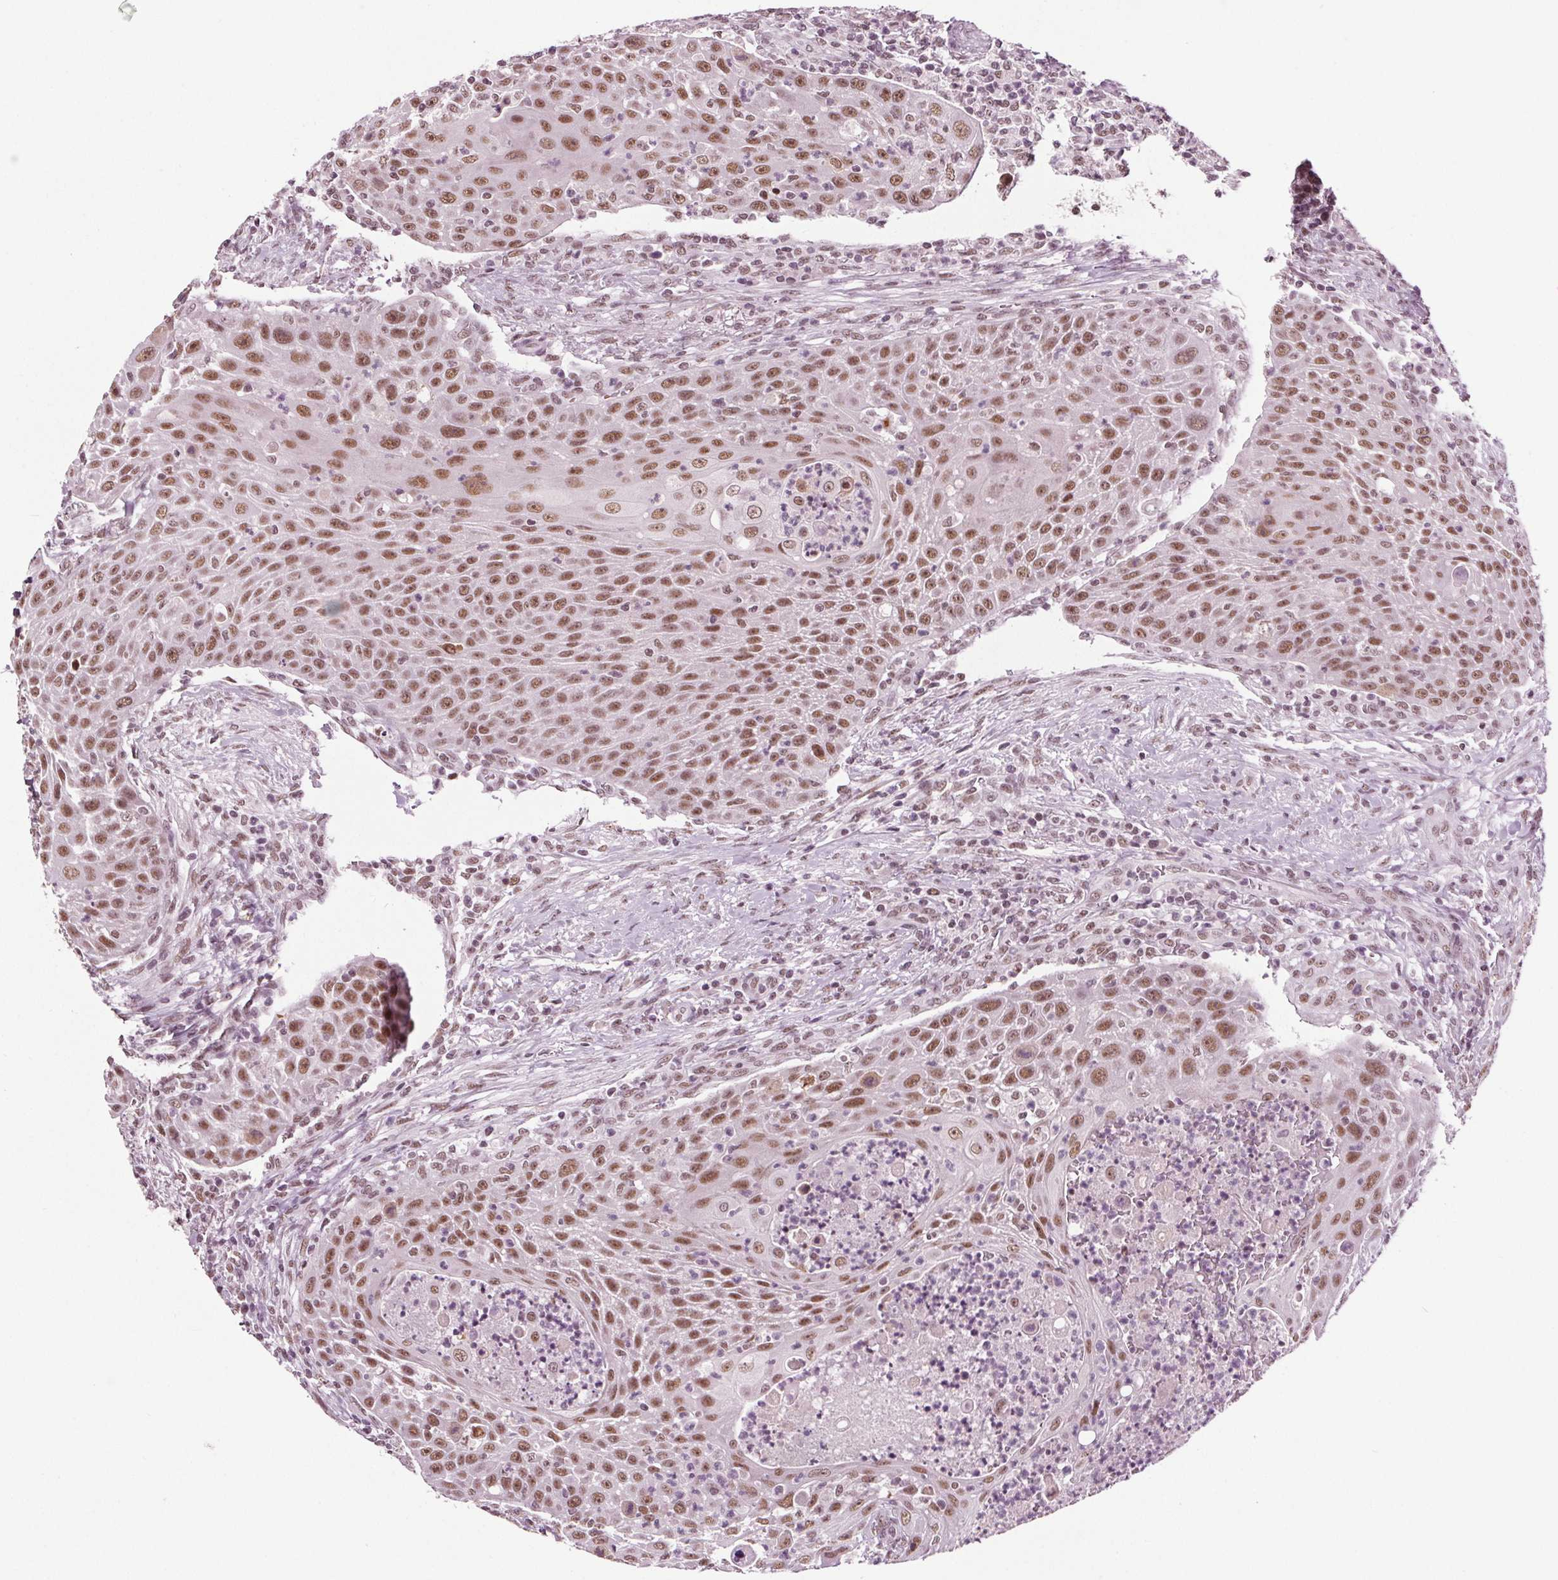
{"staining": {"intensity": "moderate", "quantity": ">75%", "location": "nuclear"}, "tissue": "head and neck cancer", "cell_type": "Tumor cells", "image_type": "cancer", "snomed": [{"axis": "morphology", "description": "Squamous cell carcinoma, NOS"}, {"axis": "topography", "description": "Head-Neck"}], "caption": "A medium amount of moderate nuclear positivity is present in approximately >75% of tumor cells in head and neck squamous cell carcinoma tissue. (Stains: DAB (3,3'-diaminobenzidine) in brown, nuclei in blue, Microscopy: brightfield microscopy at high magnification).", "gene": "IWS1", "patient": {"sex": "male", "age": 69}}